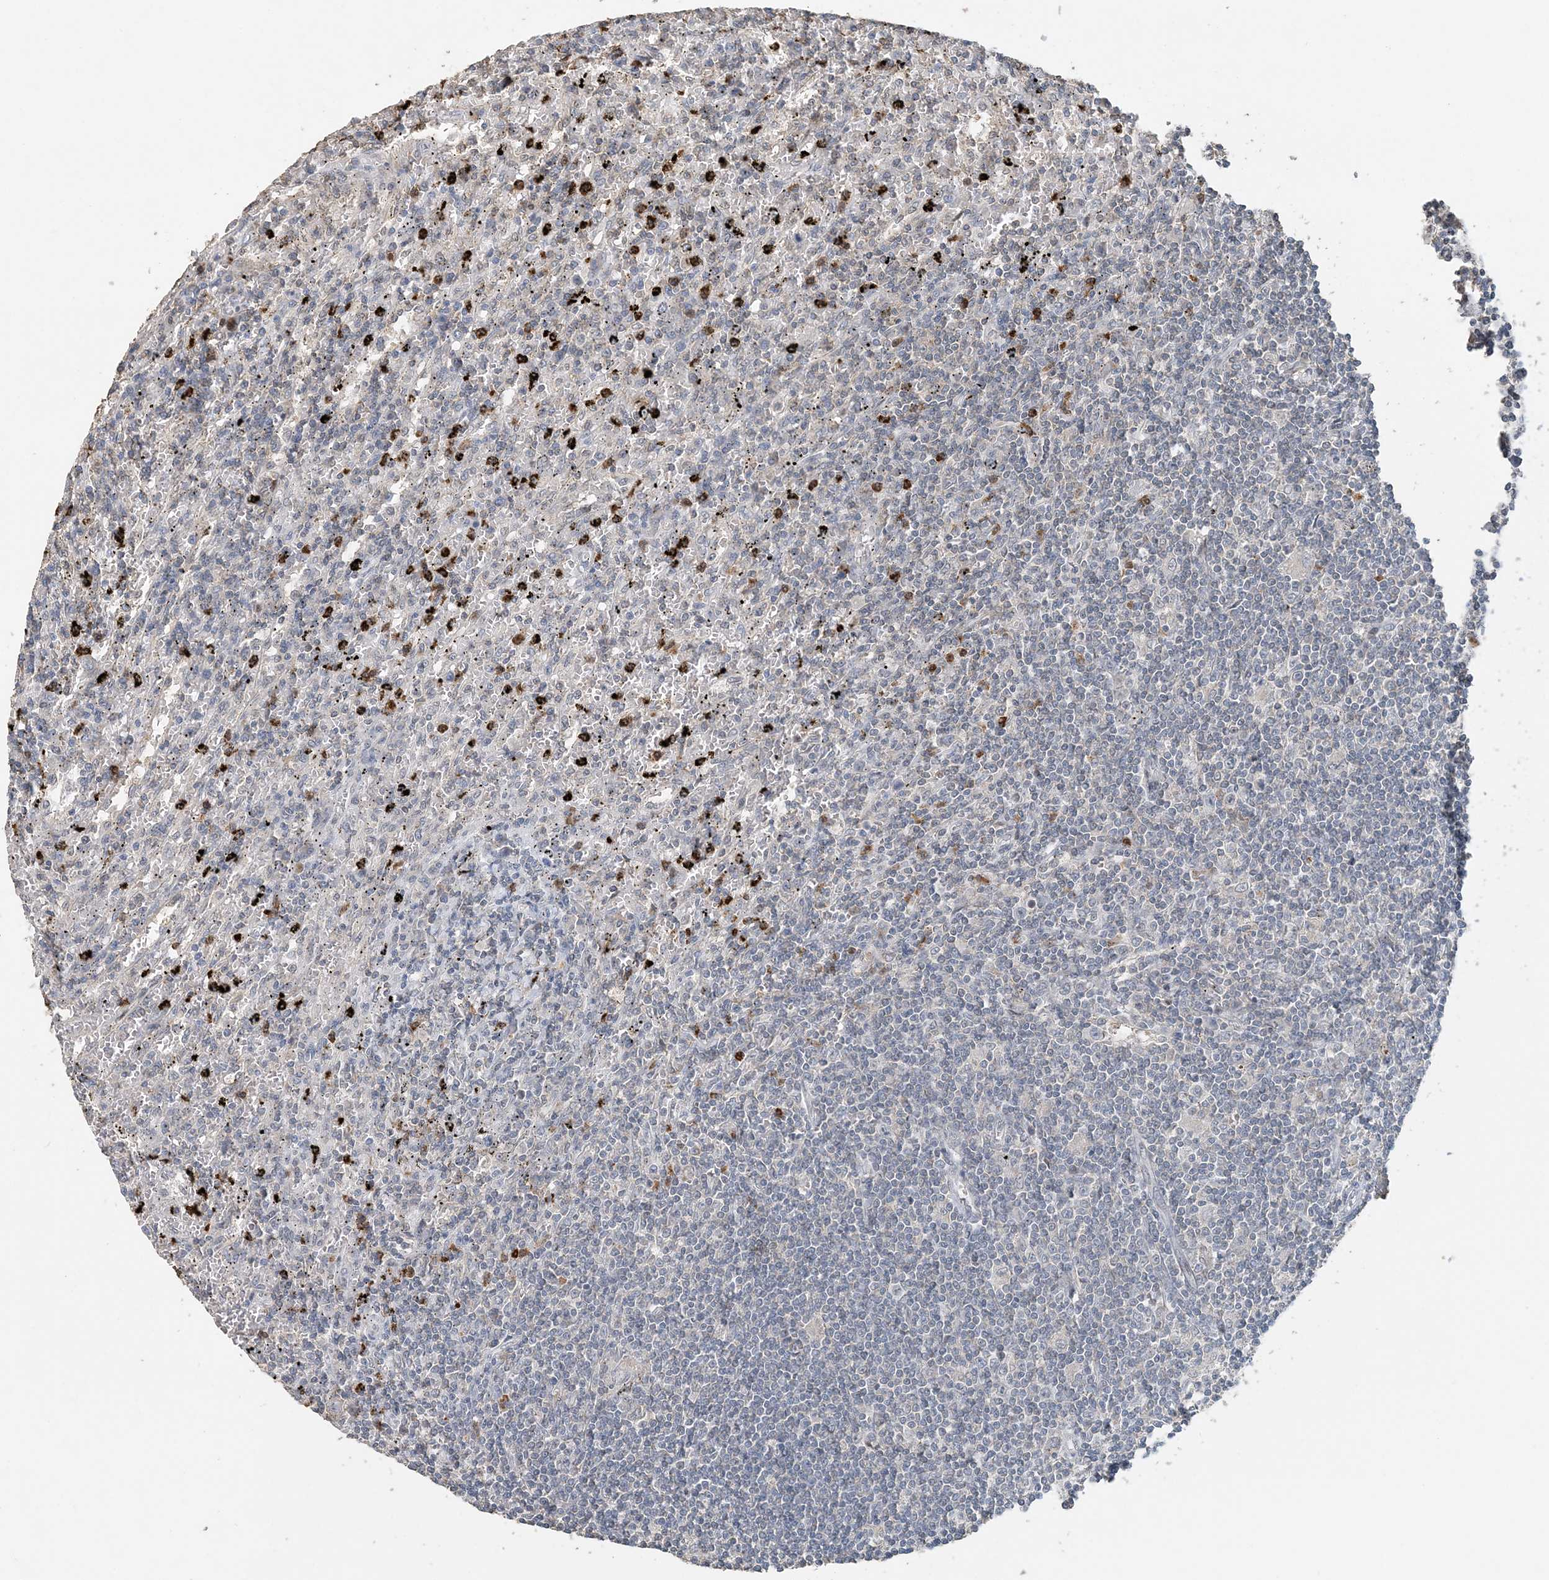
{"staining": {"intensity": "negative", "quantity": "none", "location": "none"}, "tissue": "lymphoma", "cell_type": "Tumor cells", "image_type": "cancer", "snomed": [{"axis": "morphology", "description": "Malignant lymphoma, non-Hodgkin's type, Low grade"}, {"axis": "topography", "description": "Spleen"}], "caption": "DAB immunohistochemical staining of human lymphoma demonstrates no significant expression in tumor cells. (Stains: DAB (3,3'-diaminobenzidine) immunohistochemistry with hematoxylin counter stain, Microscopy: brightfield microscopy at high magnification).", "gene": "FAM110A", "patient": {"sex": "male", "age": 76}}